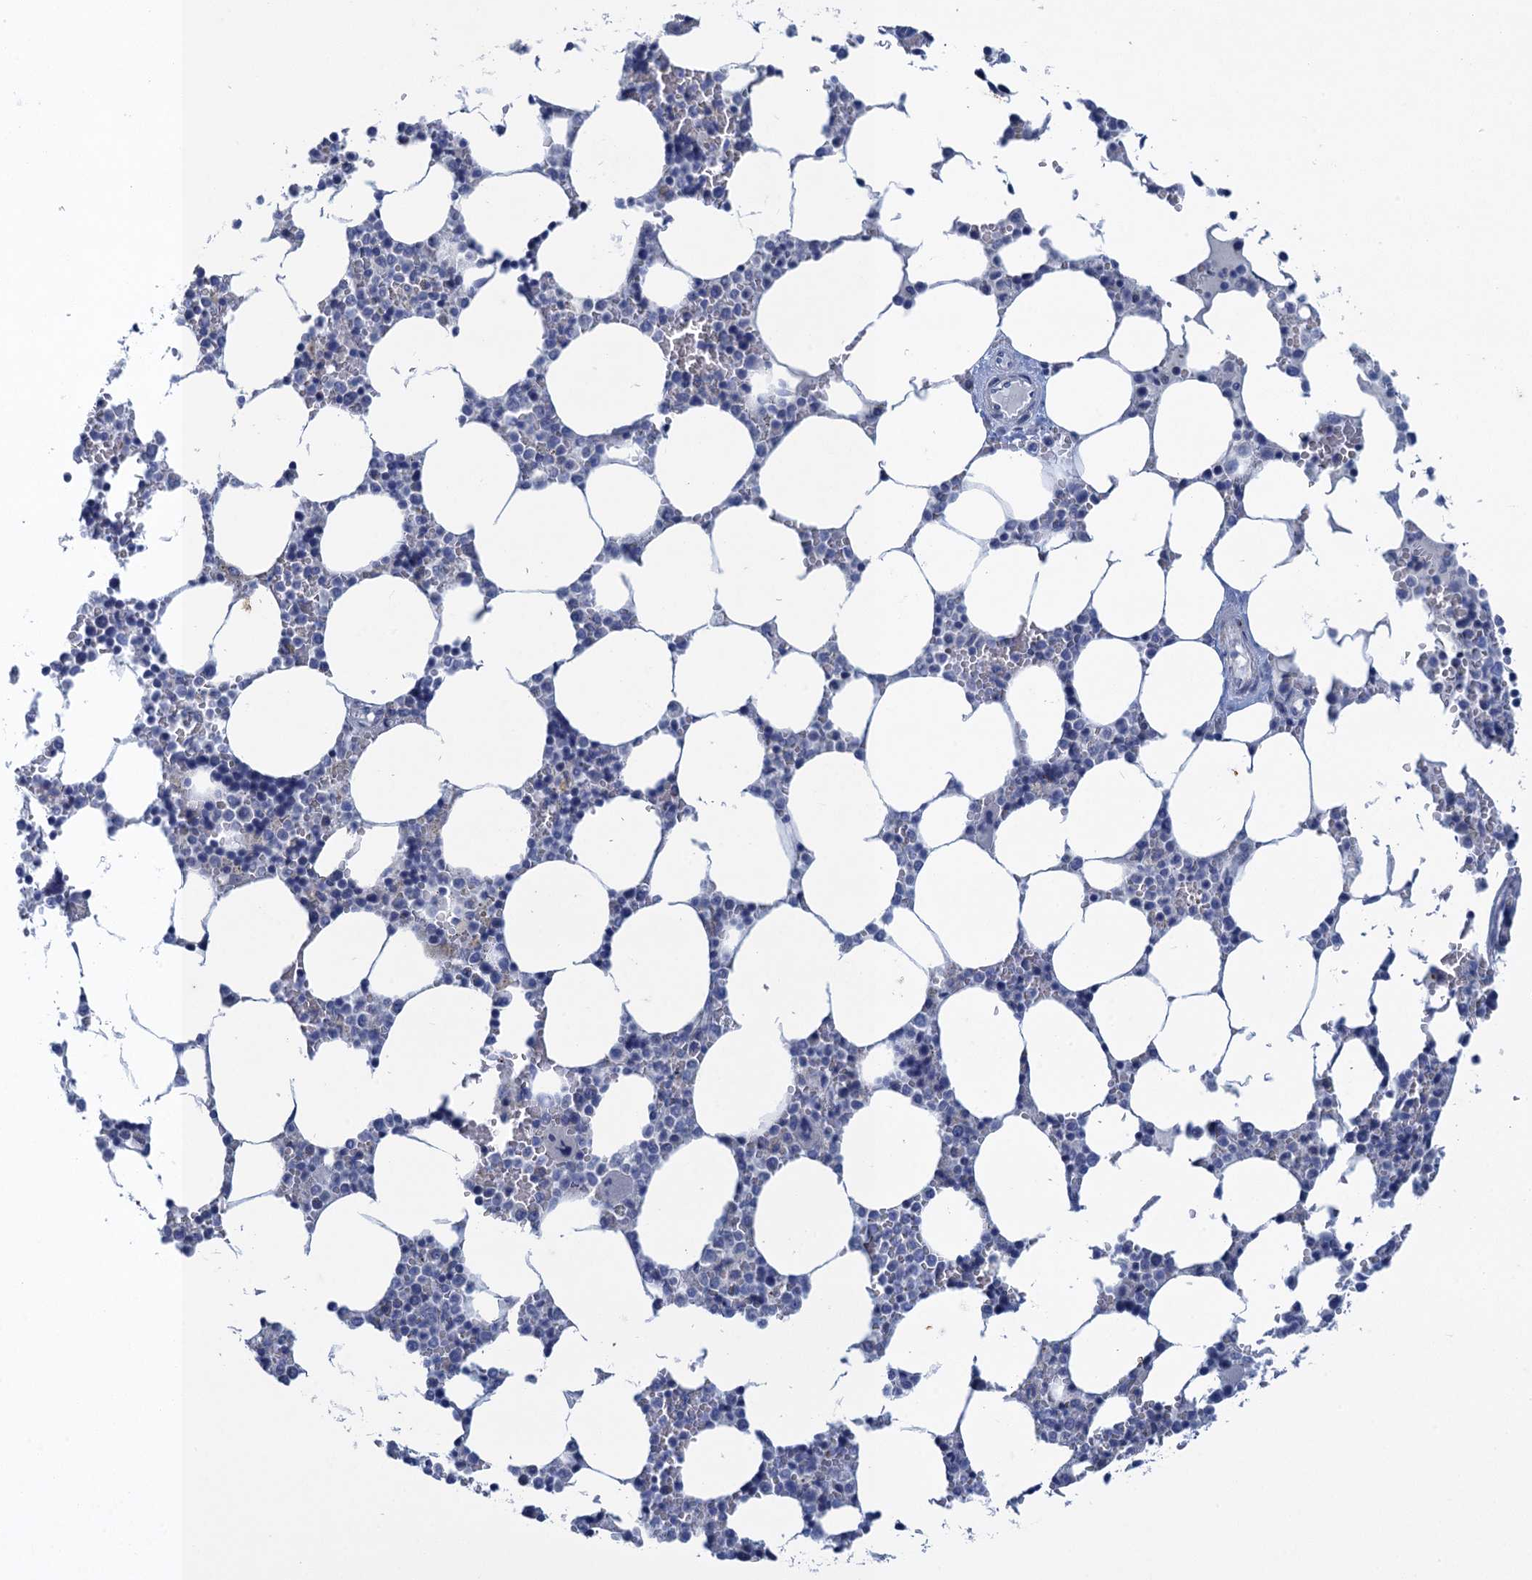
{"staining": {"intensity": "negative", "quantity": "none", "location": "none"}, "tissue": "bone marrow", "cell_type": "Hematopoietic cells", "image_type": "normal", "snomed": [{"axis": "morphology", "description": "Normal tissue, NOS"}, {"axis": "topography", "description": "Bone marrow"}], "caption": "An image of human bone marrow is negative for staining in hematopoietic cells. Brightfield microscopy of IHC stained with DAB (brown) and hematoxylin (blue), captured at high magnification.", "gene": "SCEL", "patient": {"sex": "male", "age": 64}}